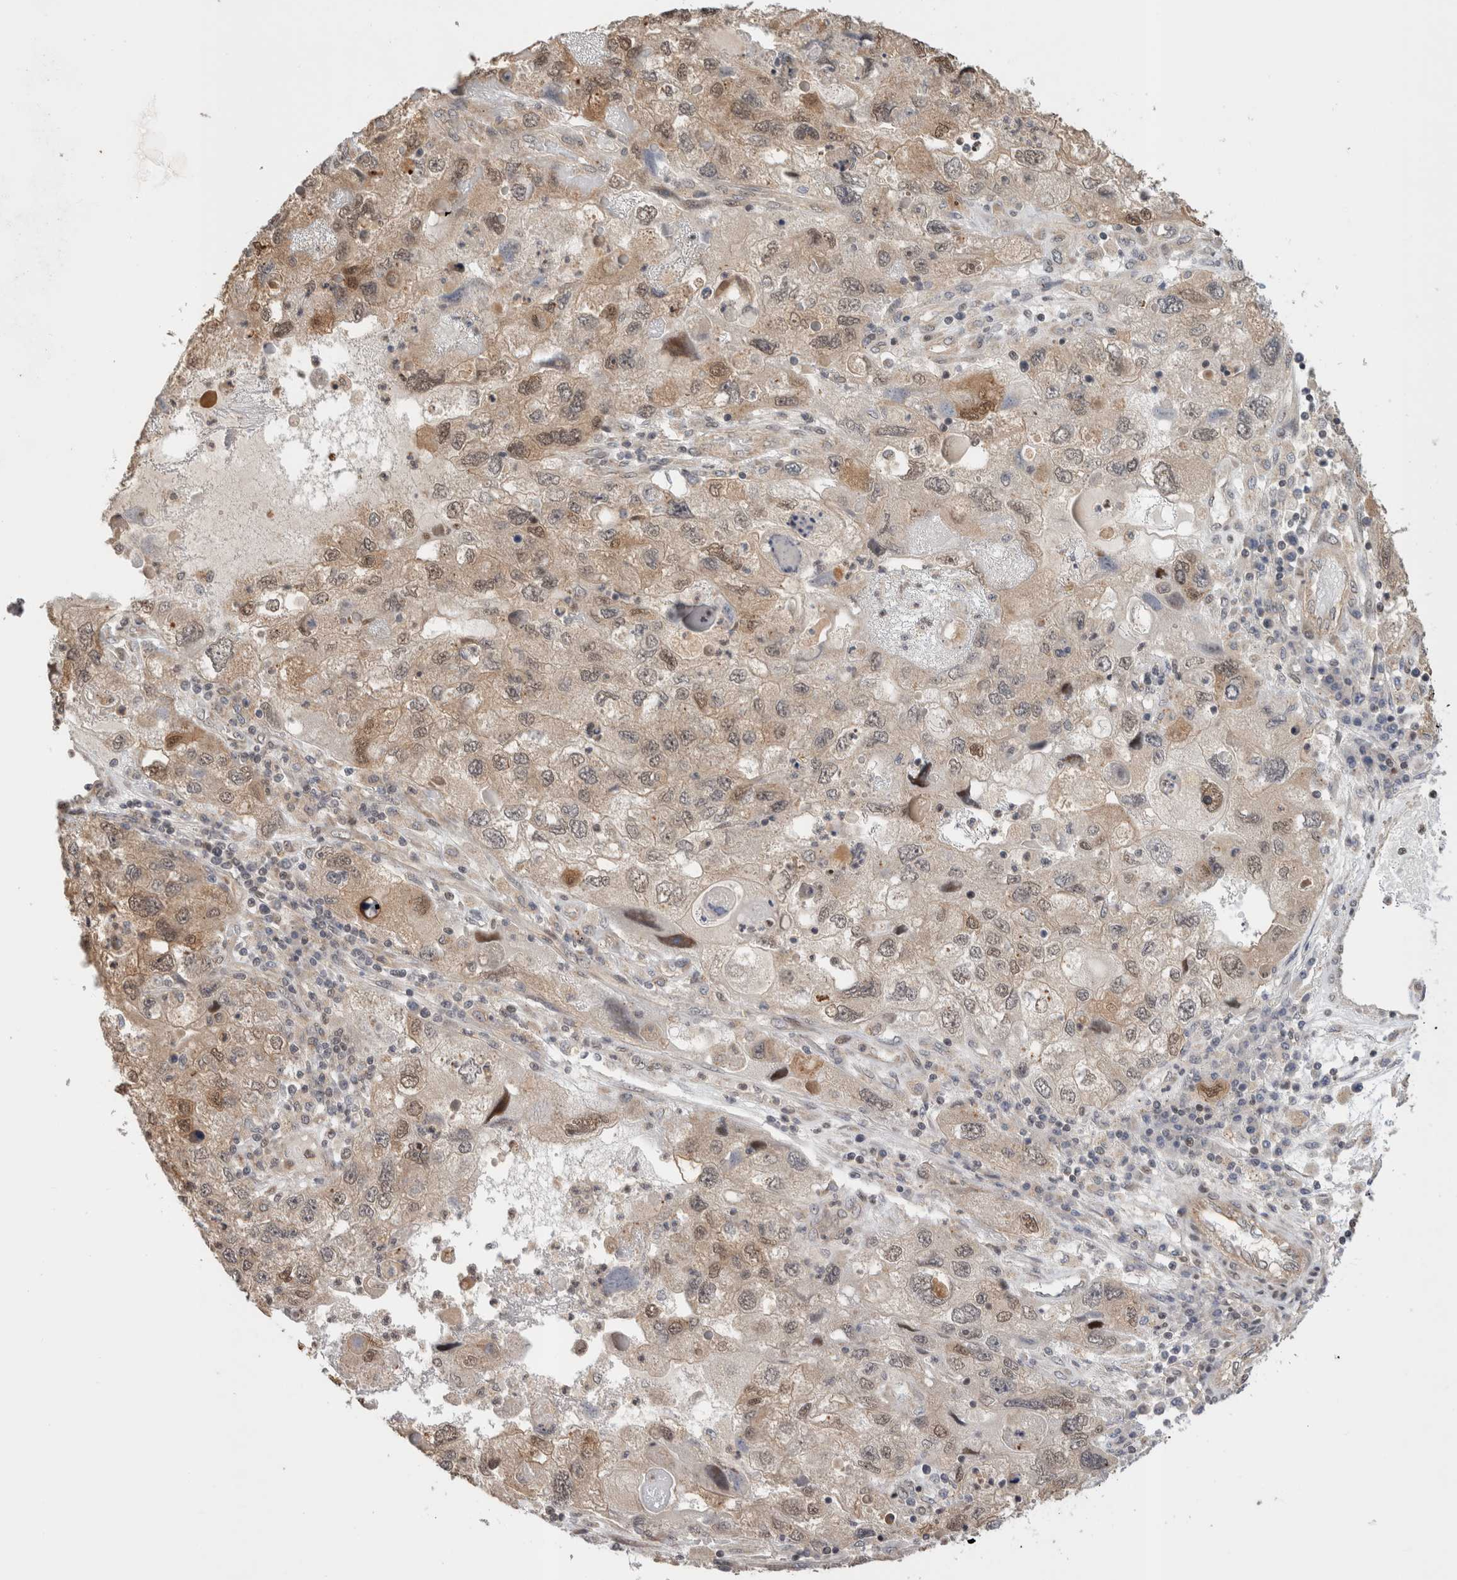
{"staining": {"intensity": "weak", "quantity": "25%-75%", "location": "cytoplasmic/membranous,nuclear"}, "tissue": "endometrial cancer", "cell_type": "Tumor cells", "image_type": "cancer", "snomed": [{"axis": "morphology", "description": "Adenocarcinoma, NOS"}, {"axis": "topography", "description": "Endometrium"}], "caption": "An immunohistochemistry micrograph of neoplastic tissue is shown. Protein staining in brown shows weak cytoplasmic/membranous and nuclear positivity in endometrial adenocarcinoma within tumor cells. Nuclei are stained in blue.", "gene": "OTUD6B", "patient": {"sex": "female", "age": 49}}